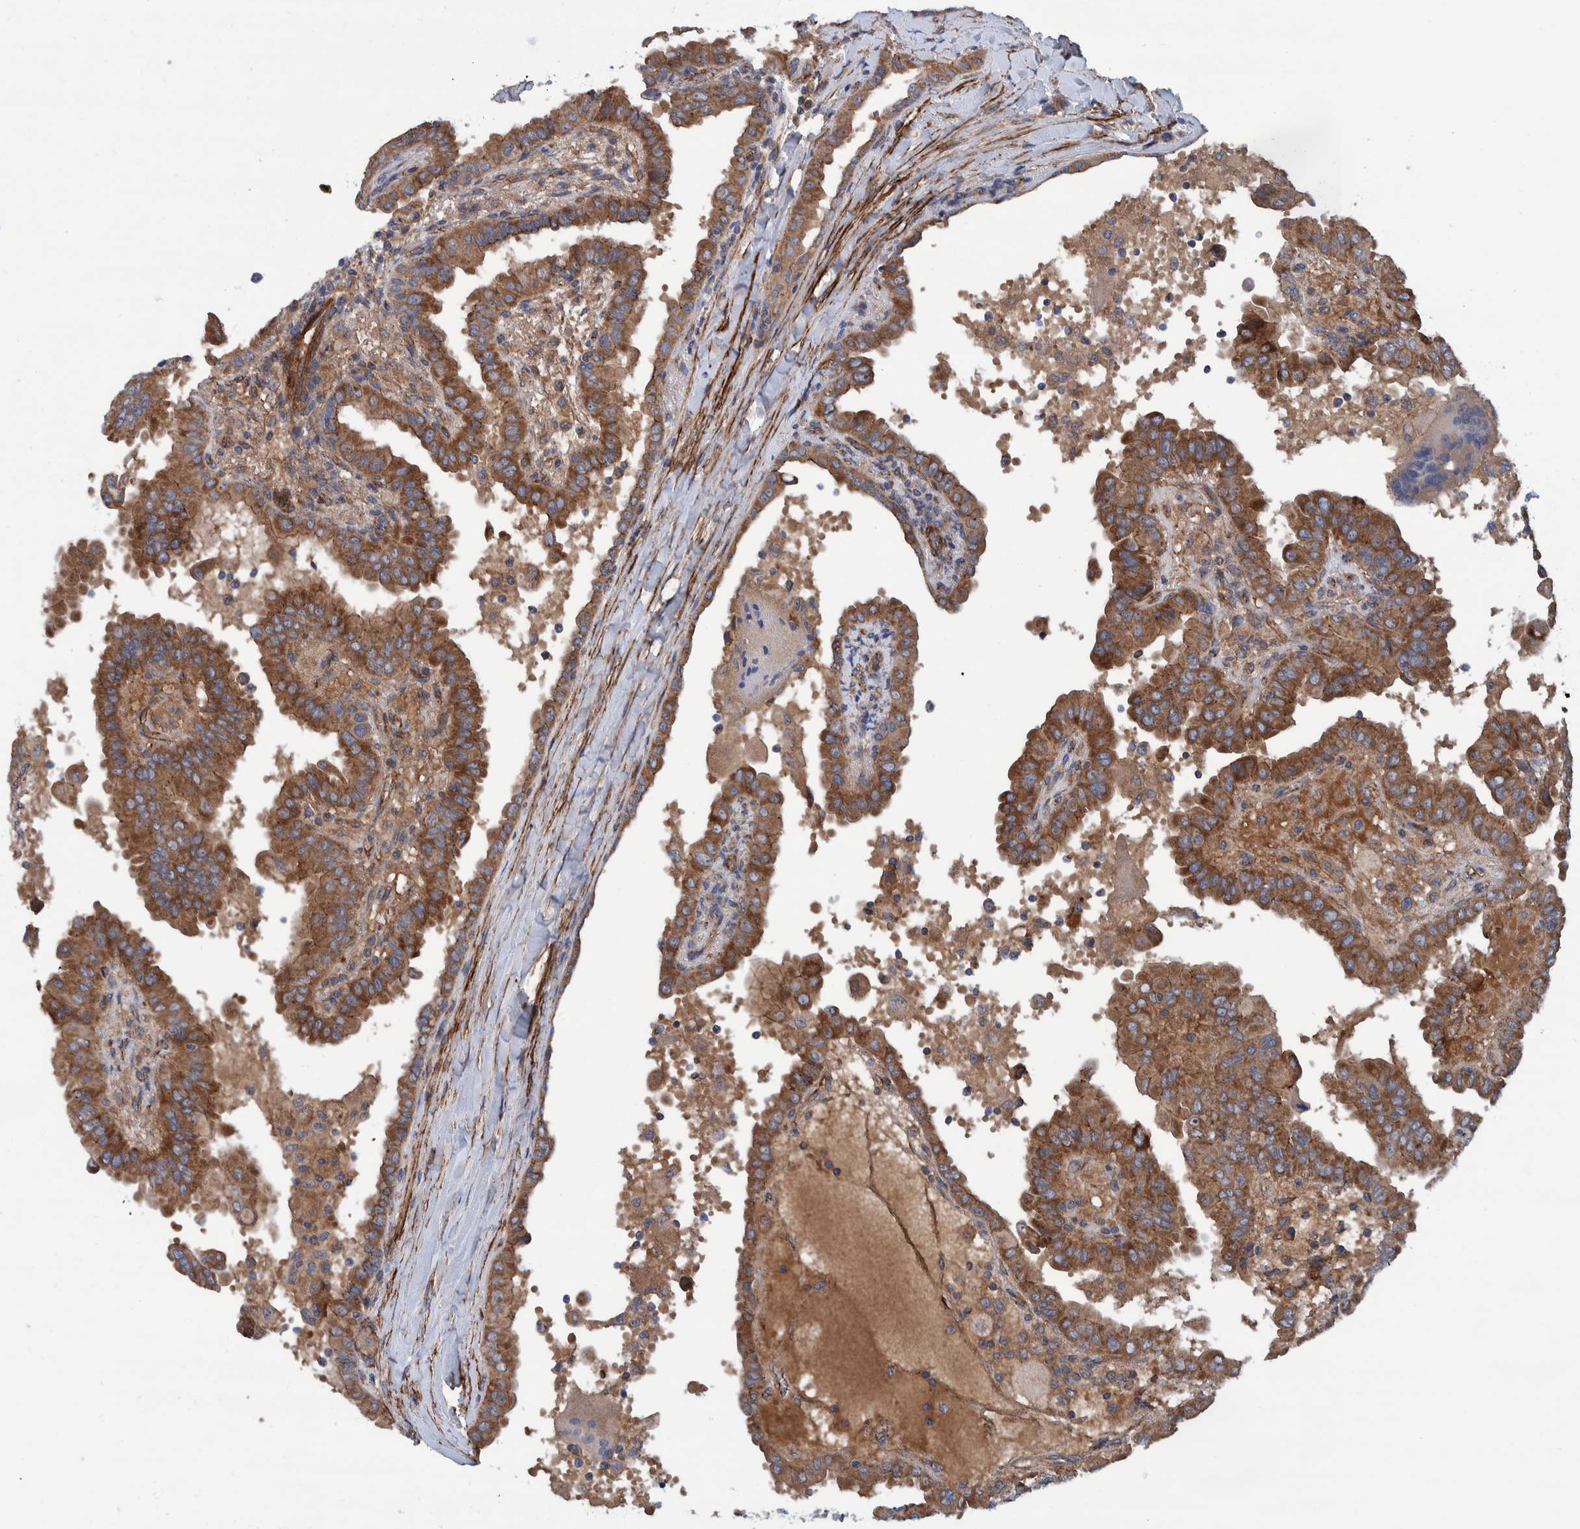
{"staining": {"intensity": "moderate", "quantity": ">75%", "location": "cytoplasmic/membranous"}, "tissue": "thyroid cancer", "cell_type": "Tumor cells", "image_type": "cancer", "snomed": [{"axis": "morphology", "description": "Papillary adenocarcinoma, NOS"}, {"axis": "topography", "description": "Thyroid gland"}], "caption": "Protein staining displays moderate cytoplasmic/membranous expression in about >75% of tumor cells in thyroid cancer (papillary adenocarcinoma).", "gene": "SLC25A10", "patient": {"sex": "male", "age": 33}}